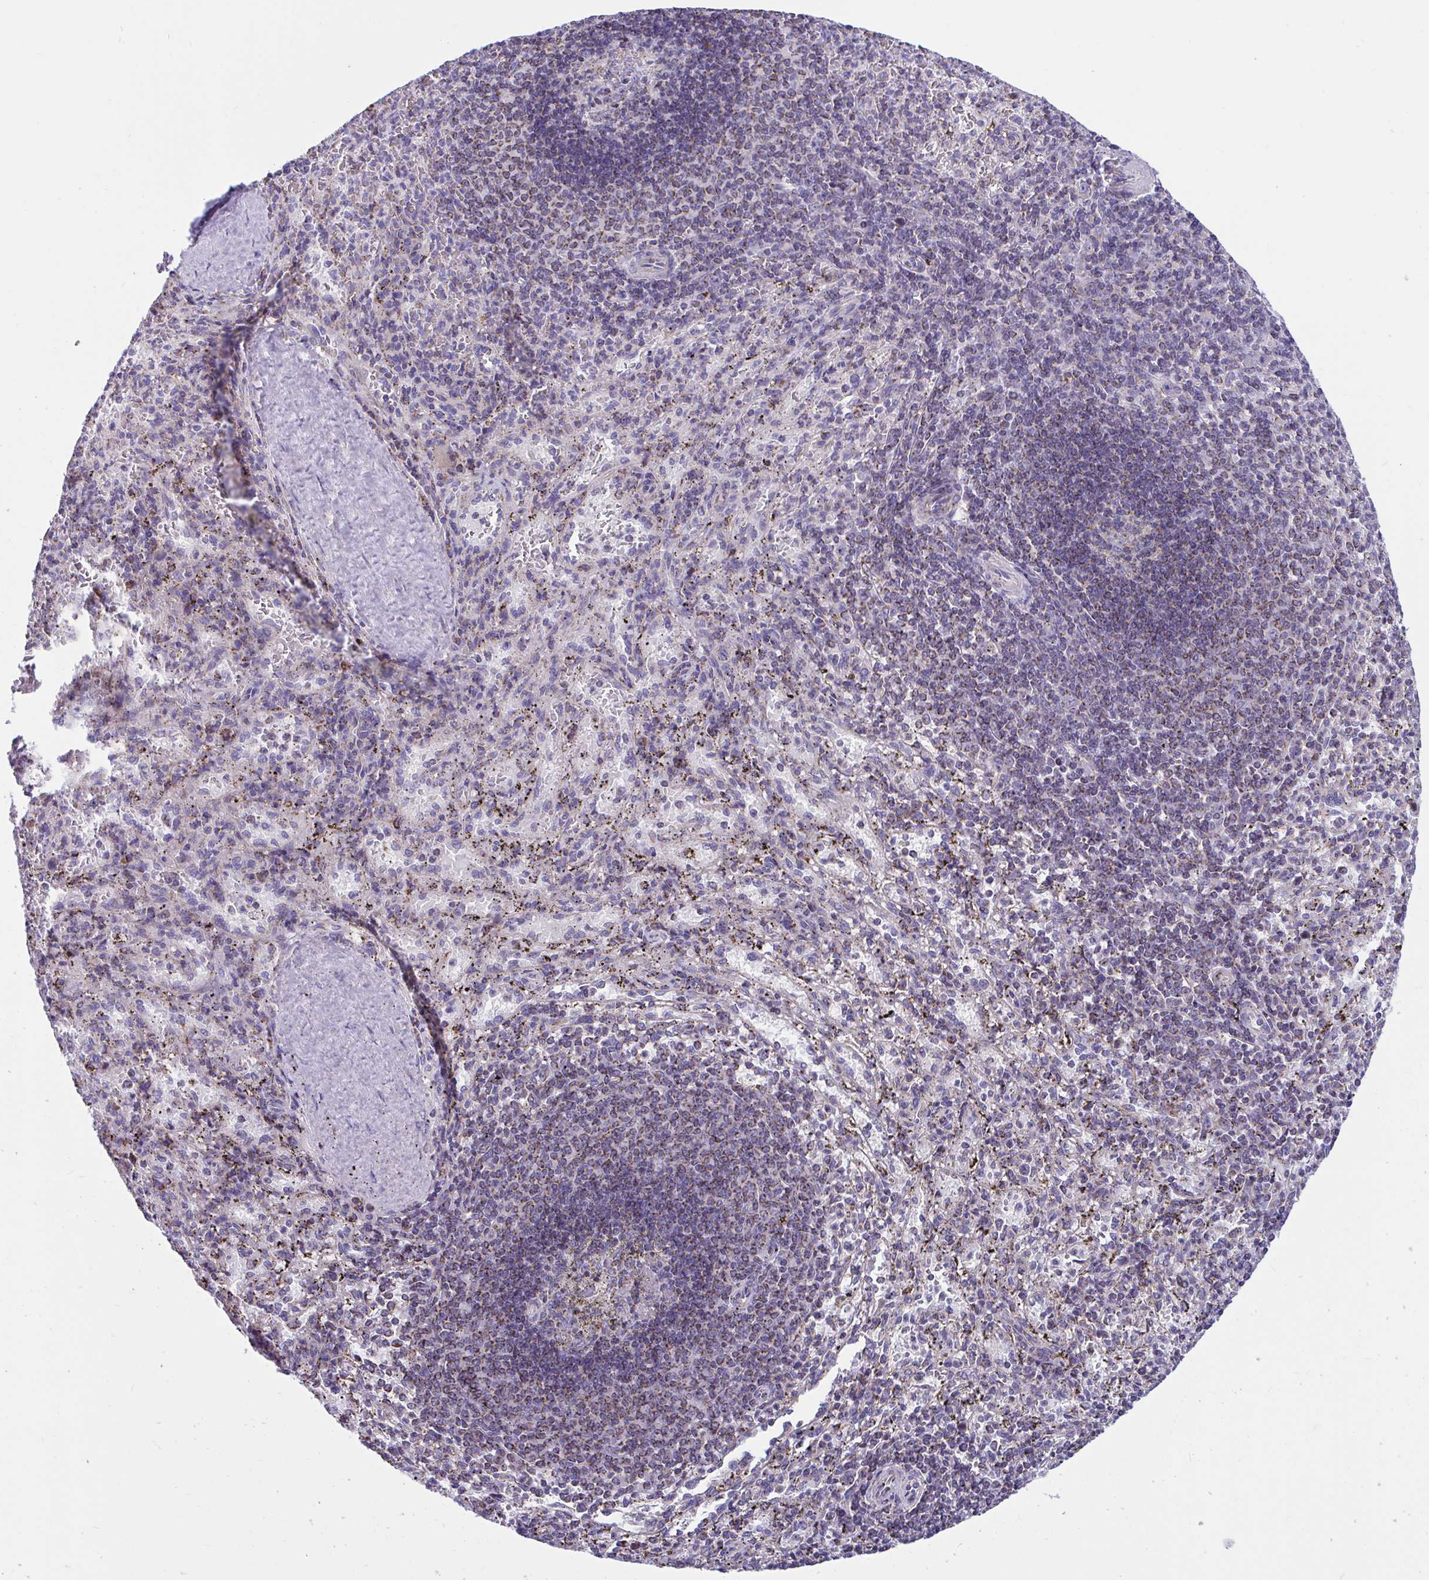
{"staining": {"intensity": "moderate", "quantity": "<25%", "location": "cytoplasmic/membranous"}, "tissue": "spleen", "cell_type": "Cells in red pulp", "image_type": "normal", "snomed": [{"axis": "morphology", "description": "Normal tissue, NOS"}, {"axis": "topography", "description": "Spleen"}], "caption": "Spleen stained with a brown dye demonstrates moderate cytoplasmic/membranous positive staining in about <25% of cells in red pulp.", "gene": "OR13A1", "patient": {"sex": "male", "age": 57}}